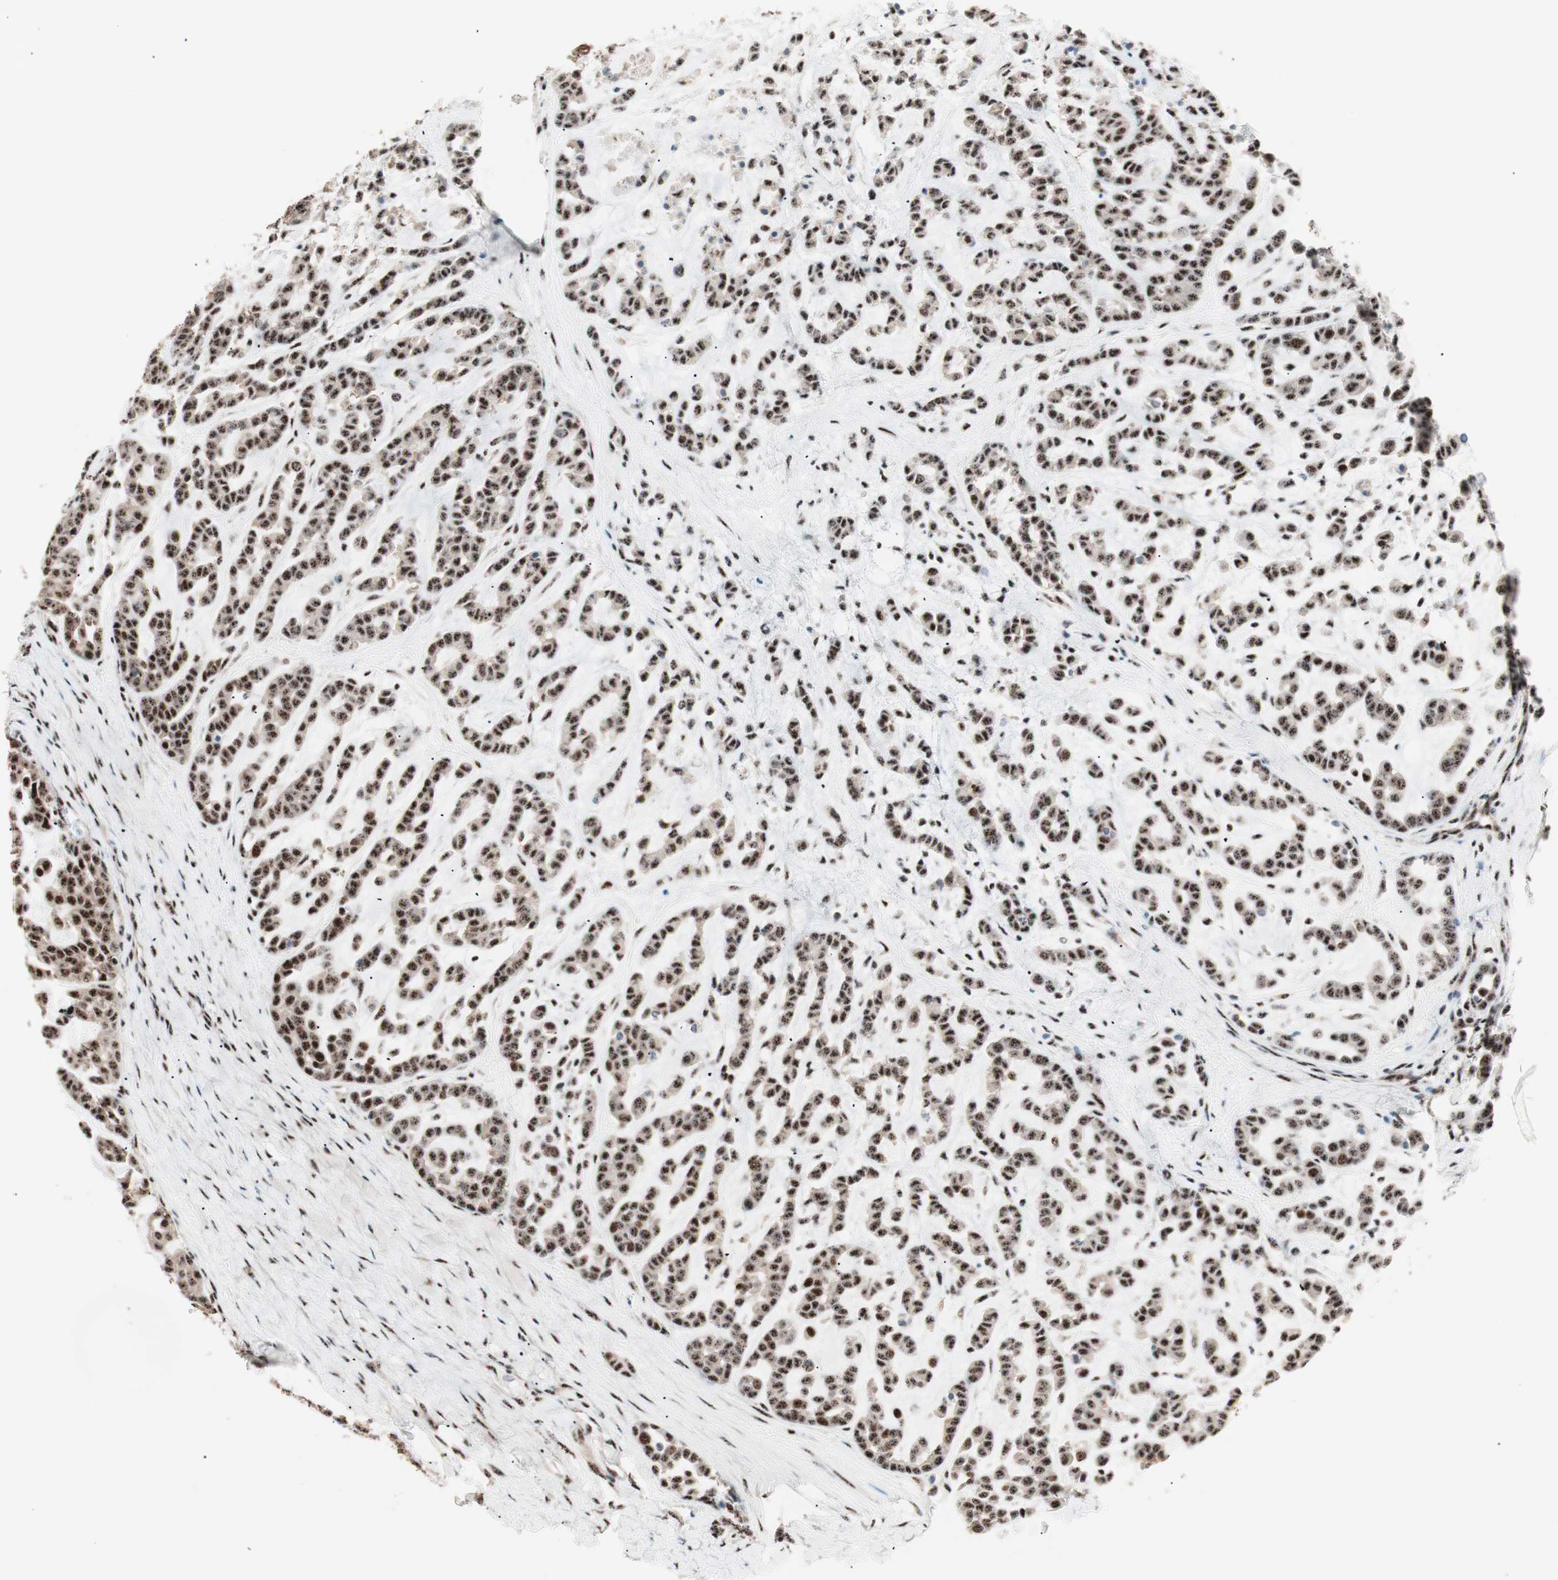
{"staining": {"intensity": "strong", "quantity": ">75%", "location": "nuclear"}, "tissue": "head and neck cancer", "cell_type": "Tumor cells", "image_type": "cancer", "snomed": [{"axis": "morphology", "description": "Adenocarcinoma, NOS"}, {"axis": "morphology", "description": "Adenoma, NOS"}, {"axis": "topography", "description": "Head-Neck"}], "caption": "Head and neck cancer stained with DAB (3,3'-diaminobenzidine) IHC shows high levels of strong nuclear staining in approximately >75% of tumor cells.", "gene": "NR5A2", "patient": {"sex": "female", "age": 55}}